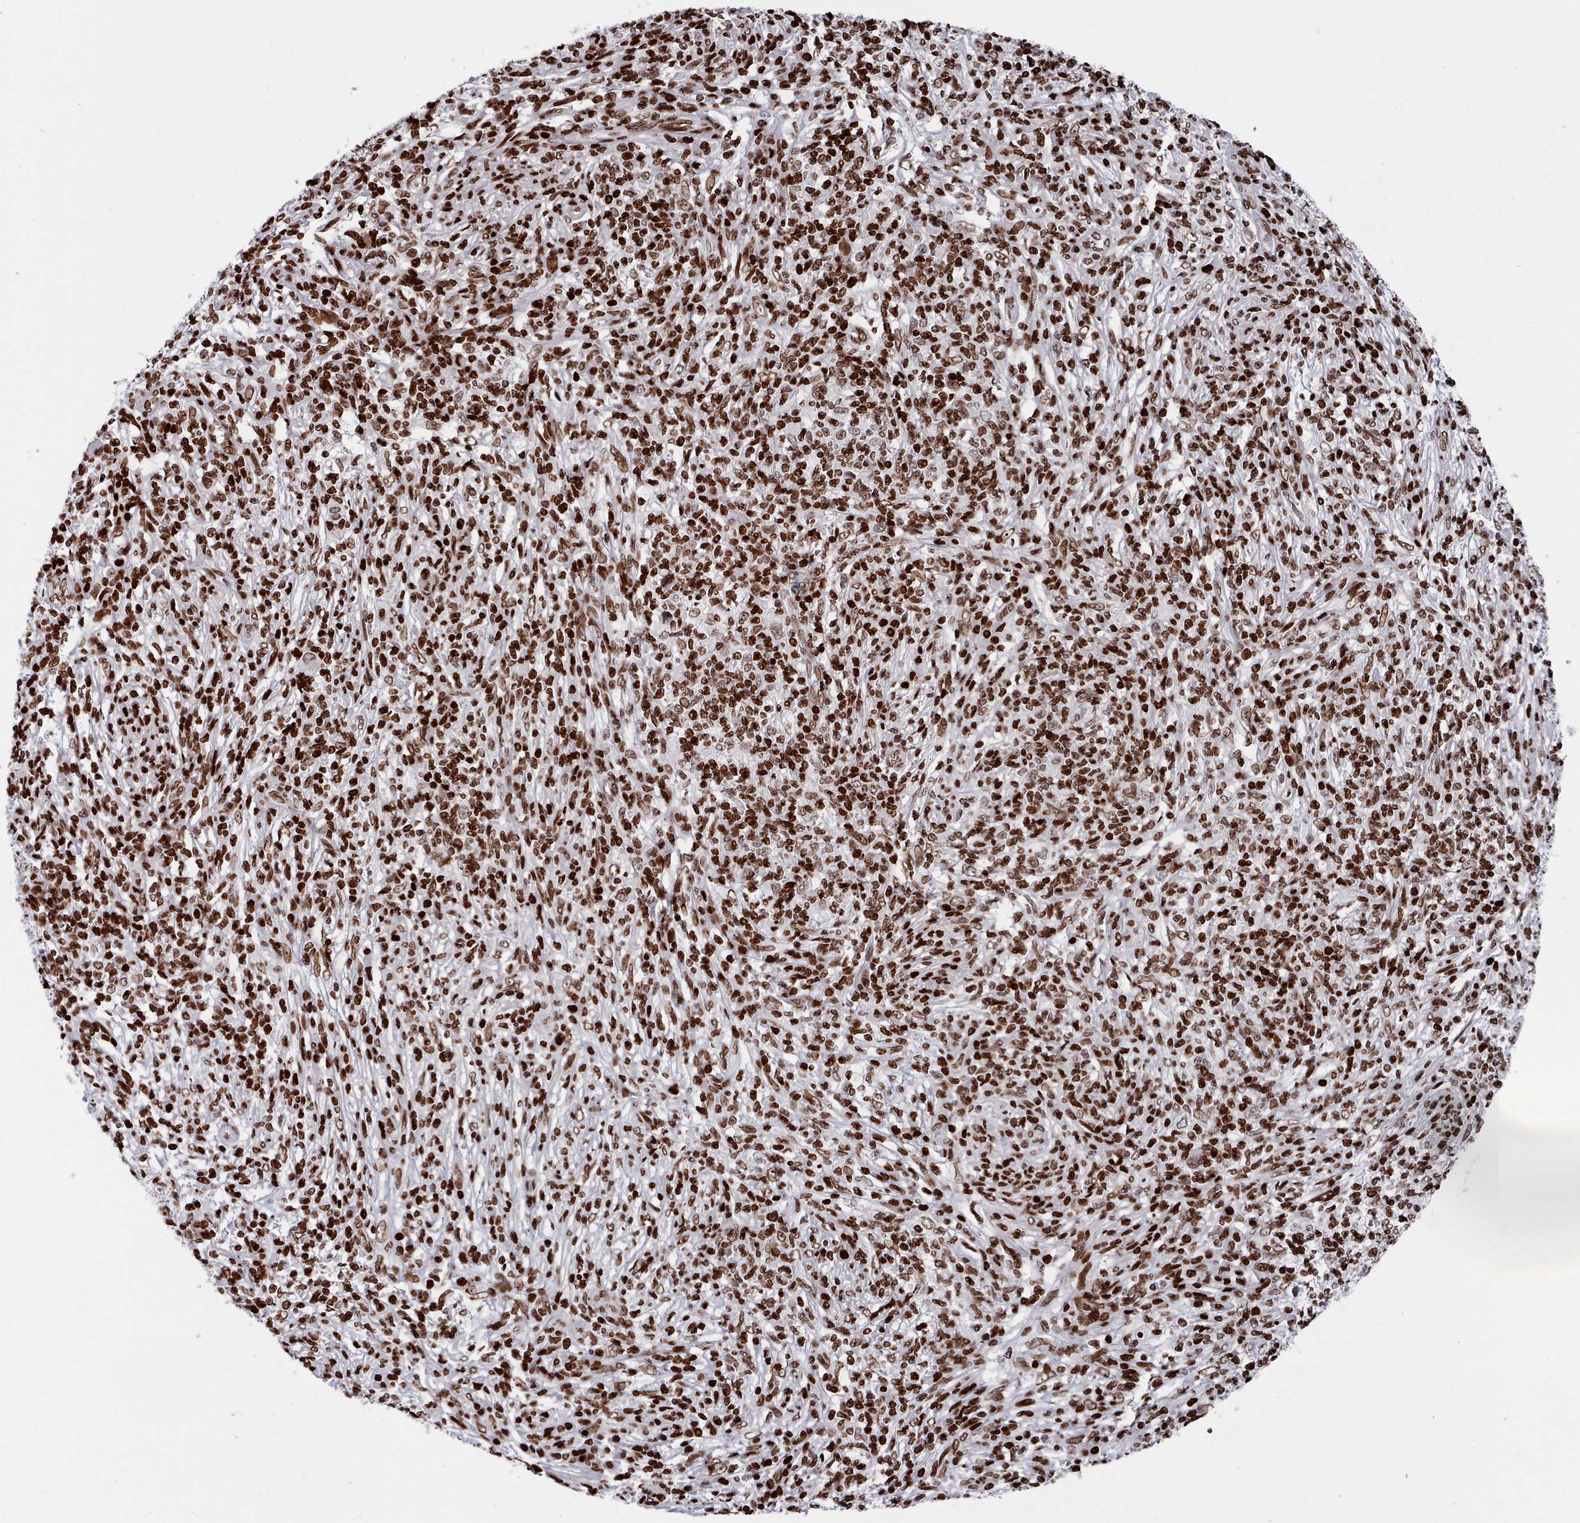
{"staining": {"intensity": "strong", "quantity": ">75%", "location": "nuclear"}, "tissue": "melanoma", "cell_type": "Tumor cells", "image_type": "cancer", "snomed": [{"axis": "morphology", "description": "Malignant melanoma, NOS"}, {"axis": "topography", "description": "Skin"}], "caption": "A high amount of strong nuclear positivity is present in about >75% of tumor cells in melanoma tissue. (Stains: DAB in brown, nuclei in blue, Microscopy: brightfield microscopy at high magnification).", "gene": "PCDHB12", "patient": {"sex": "male", "age": 66}}